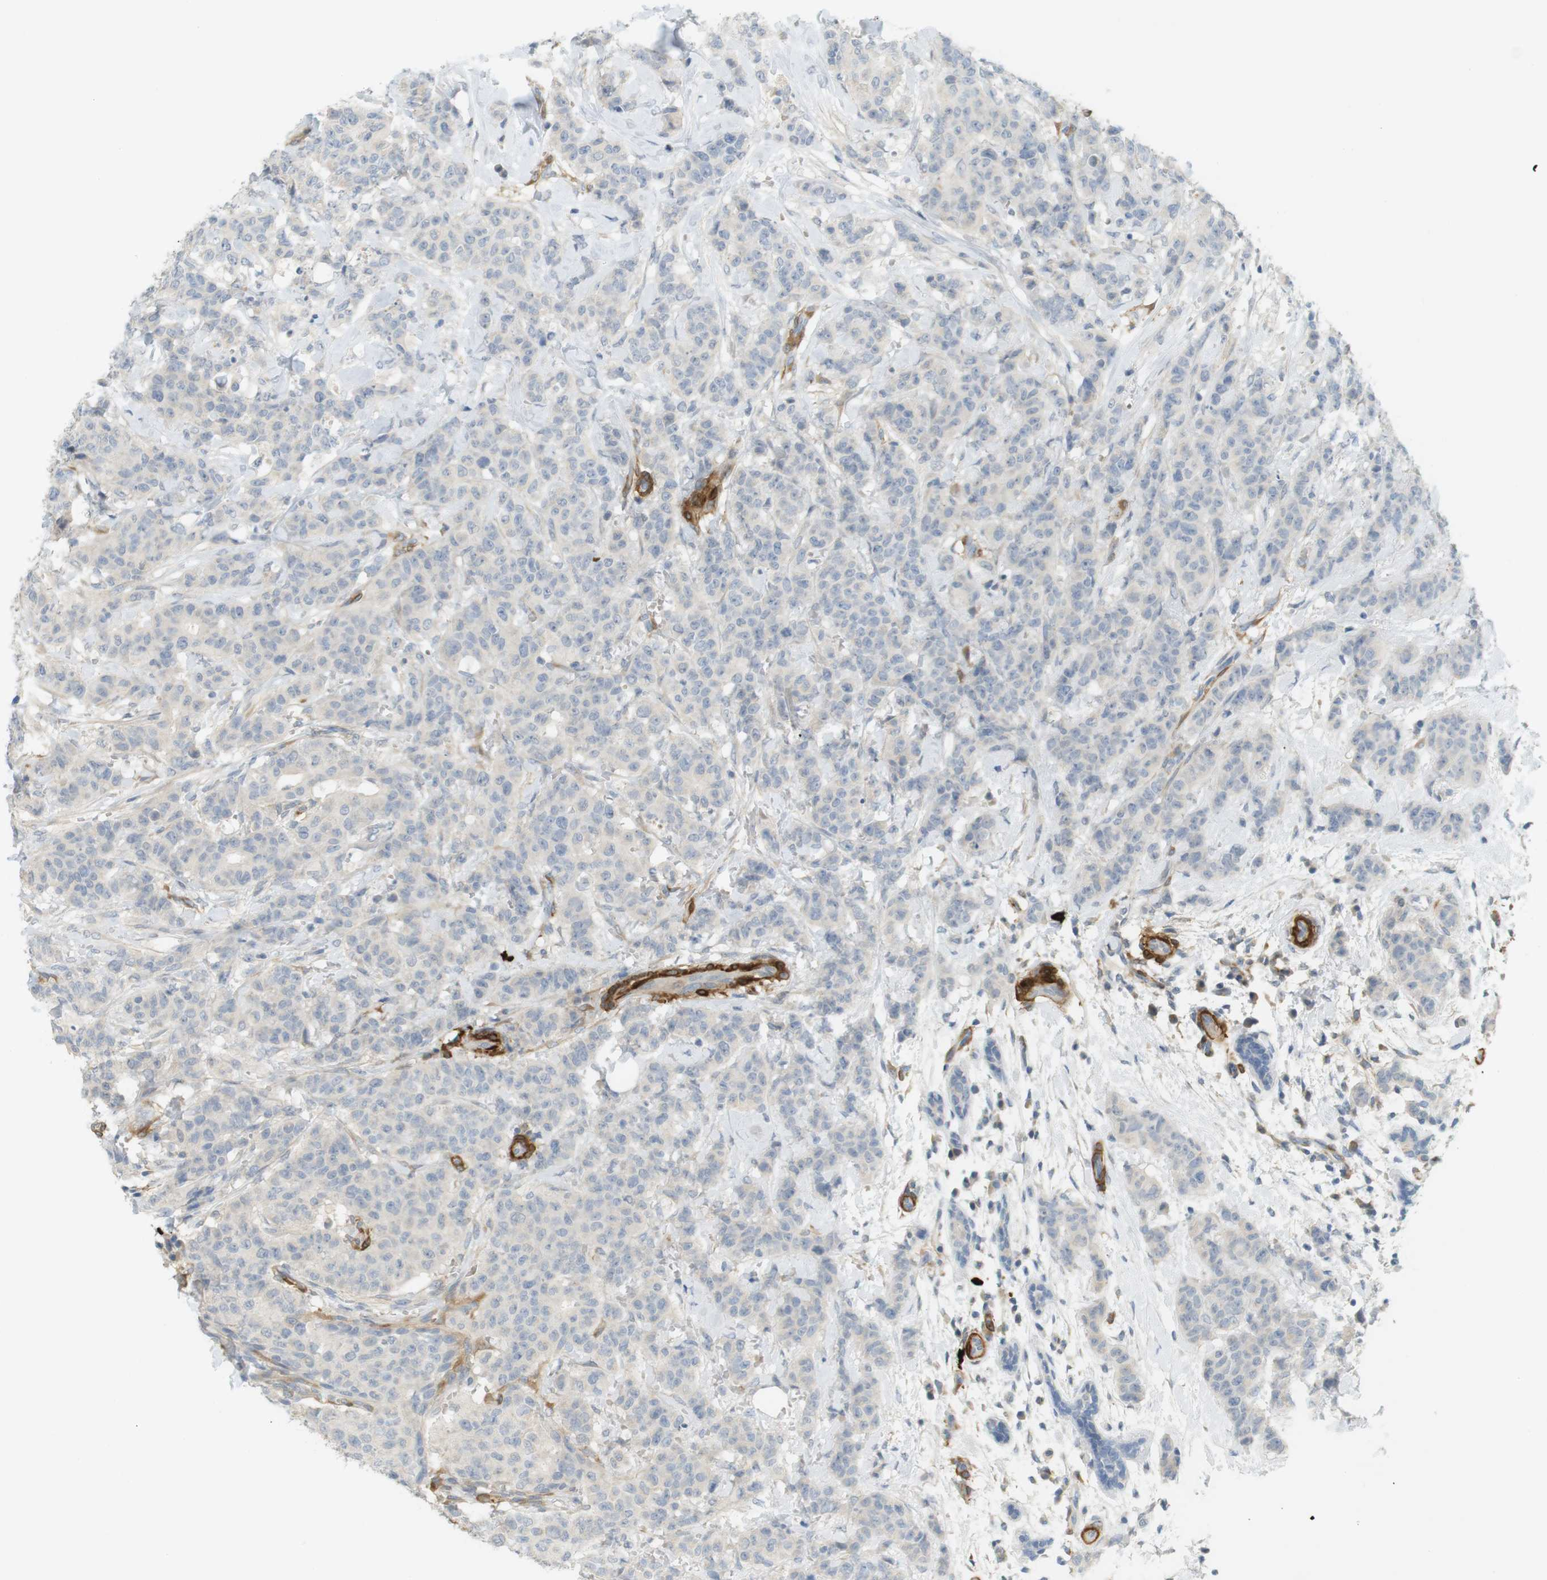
{"staining": {"intensity": "negative", "quantity": "none", "location": "none"}, "tissue": "breast cancer", "cell_type": "Tumor cells", "image_type": "cancer", "snomed": [{"axis": "morphology", "description": "Normal tissue, NOS"}, {"axis": "morphology", "description": "Duct carcinoma"}, {"axis": "topography", "description": "Breast"}], "caption": "This histopathology image is of breast intraductal carcinoma stained with immunohistochemistry to label a protein in brown with the nuclei are counter-stained blue. There is no staining in tumor cells. (Stains: DAB (3,3'-diaminobenzidine) immunohistochemistry (IHC) with hematoxylin counter stain, Microscopy: brightfield microscopy at high magnification).", "gene": "PDE3A", "patient": {"sex": "female", "age": 40}}